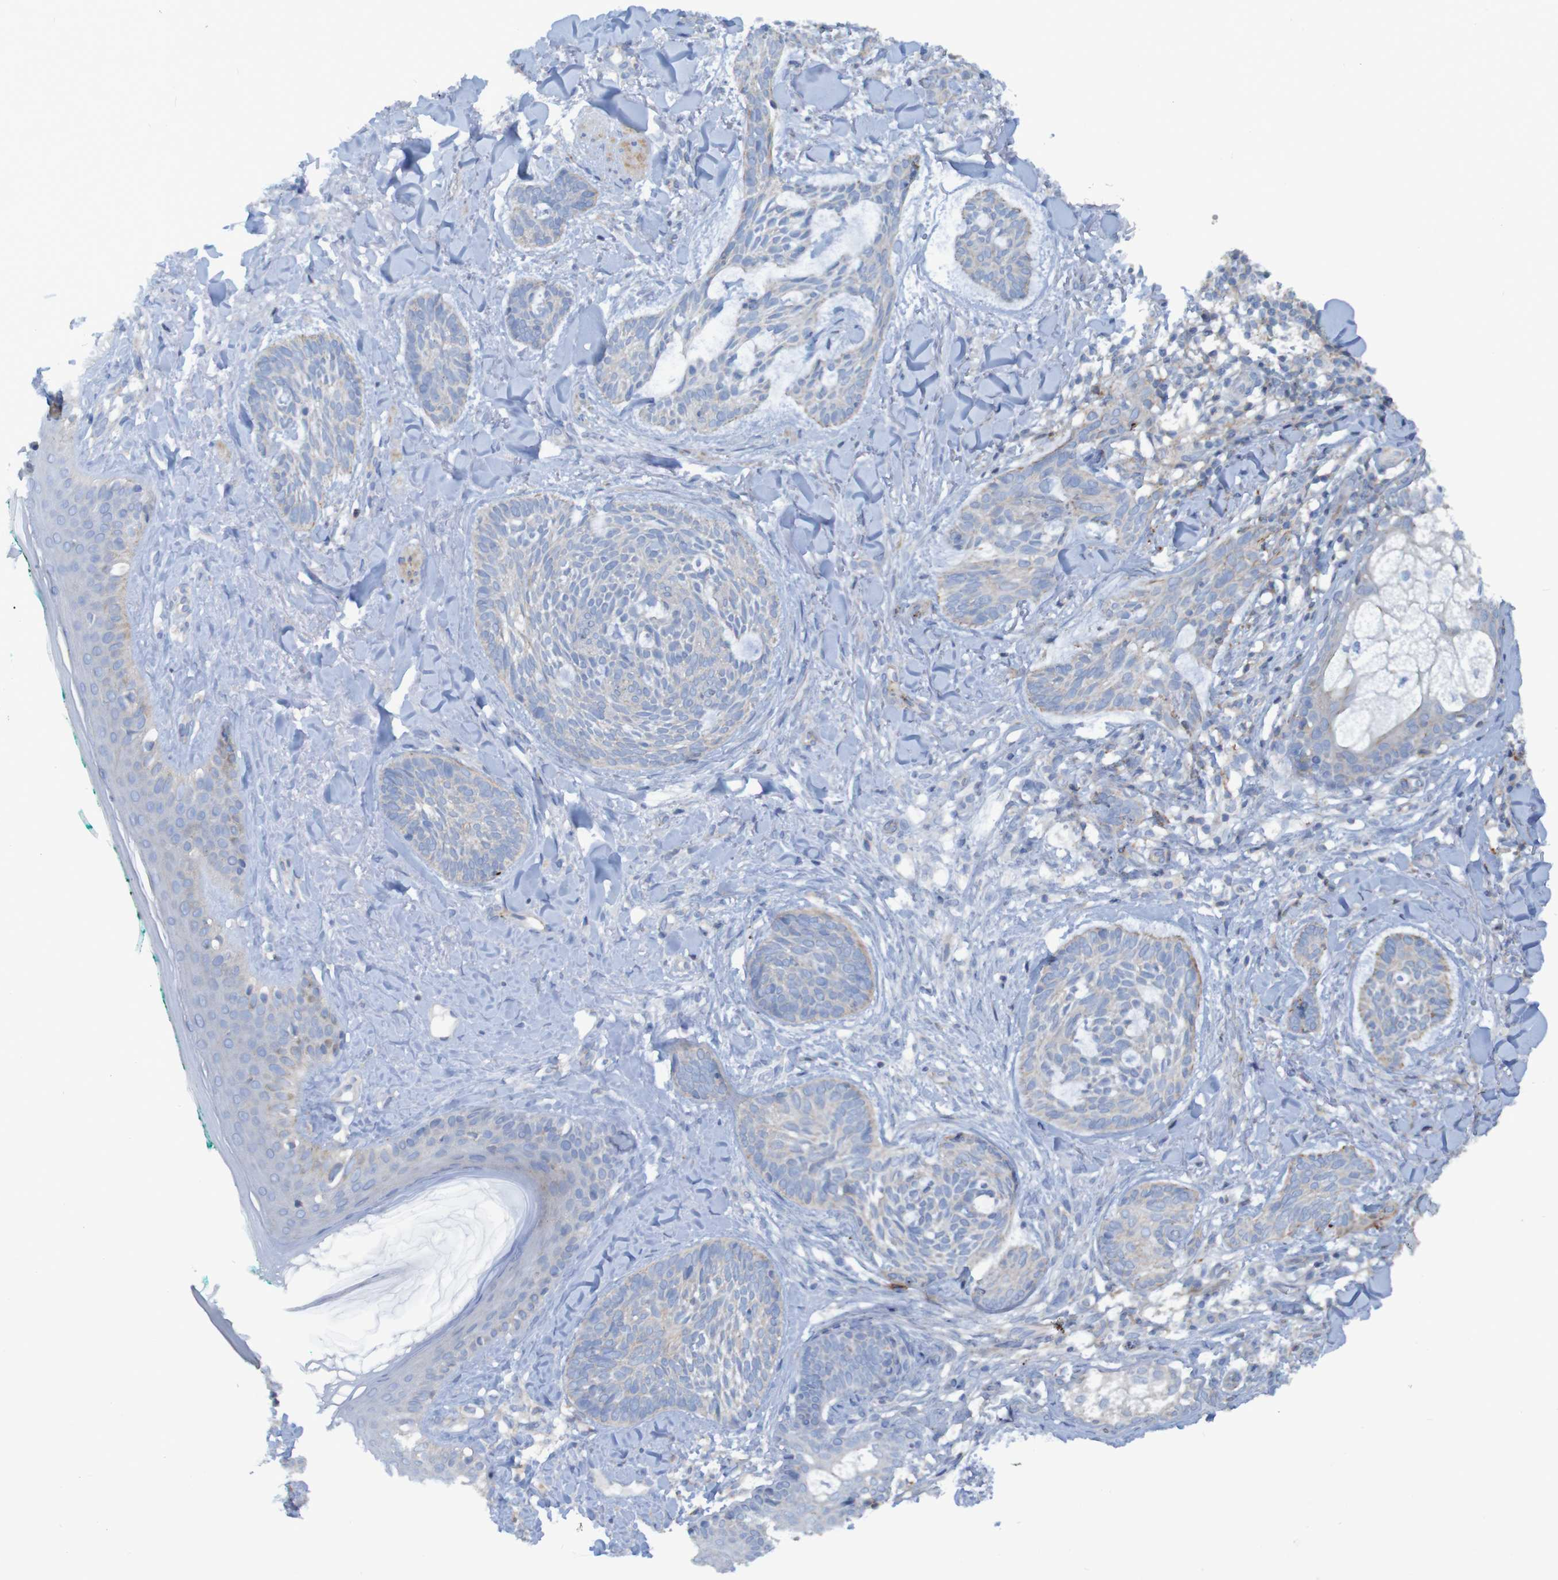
{"staining": {"intensity": "weak", "quantity": "<25%", "location": "cytoplasmic/membranous"}, "tissue": "skin cancer", "cell_type": "Tumor cells", "image_type": "cancer", "snomed": [{"axis": "morphology", "description": "Basal cell carcinoma"}, {"axis": "topography", "description": "Skin"}], "caption": "An image of human basal cell carcinoma (skin) is negative for staining in tumor cells.", "gene": "RNF182", "patient": {"sex": "male", "age": 43}}